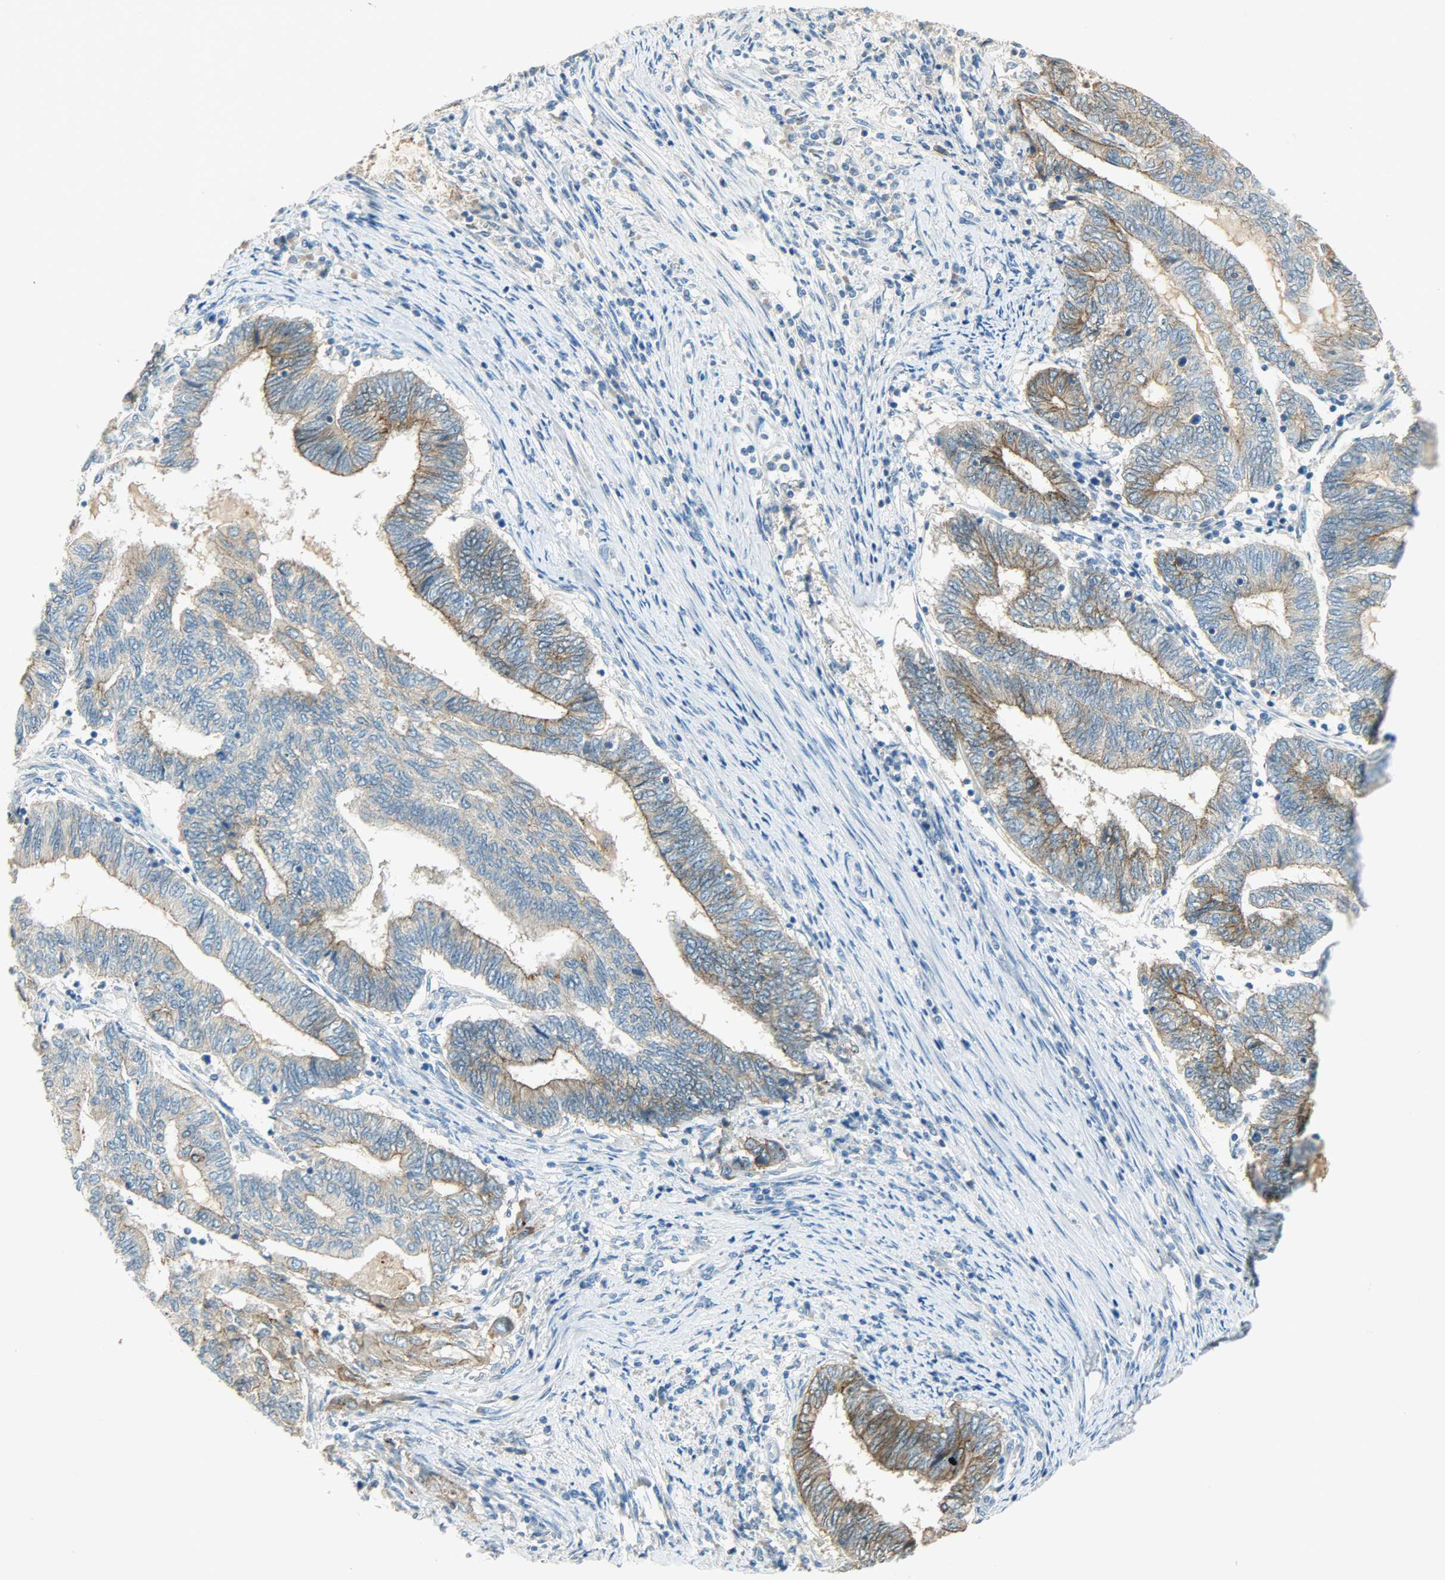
{"staining": {"intensity": "moderate", "quantity": ">75%", "location": "cytoplasmic/membranous"}, "tissue": "endometrial cancer", "cell_type": "Tumor cells", "image_type": "cancer", "snomed": [{"axis": "morphology", "description": "Adenocarcinoma, NOS"}, {"axis": "topography", "description": "Uterus"}, {"axis": "topography", "description": "Endometrium"}], "caption": "Protein staining of endometrial adenocarcinoma tissue exhibits moderate cytoplasmic/membranous expression in approximately >75% of tumor cells.", "gene": "DSG2", "patient": {"sex": "female", "age": 70}}